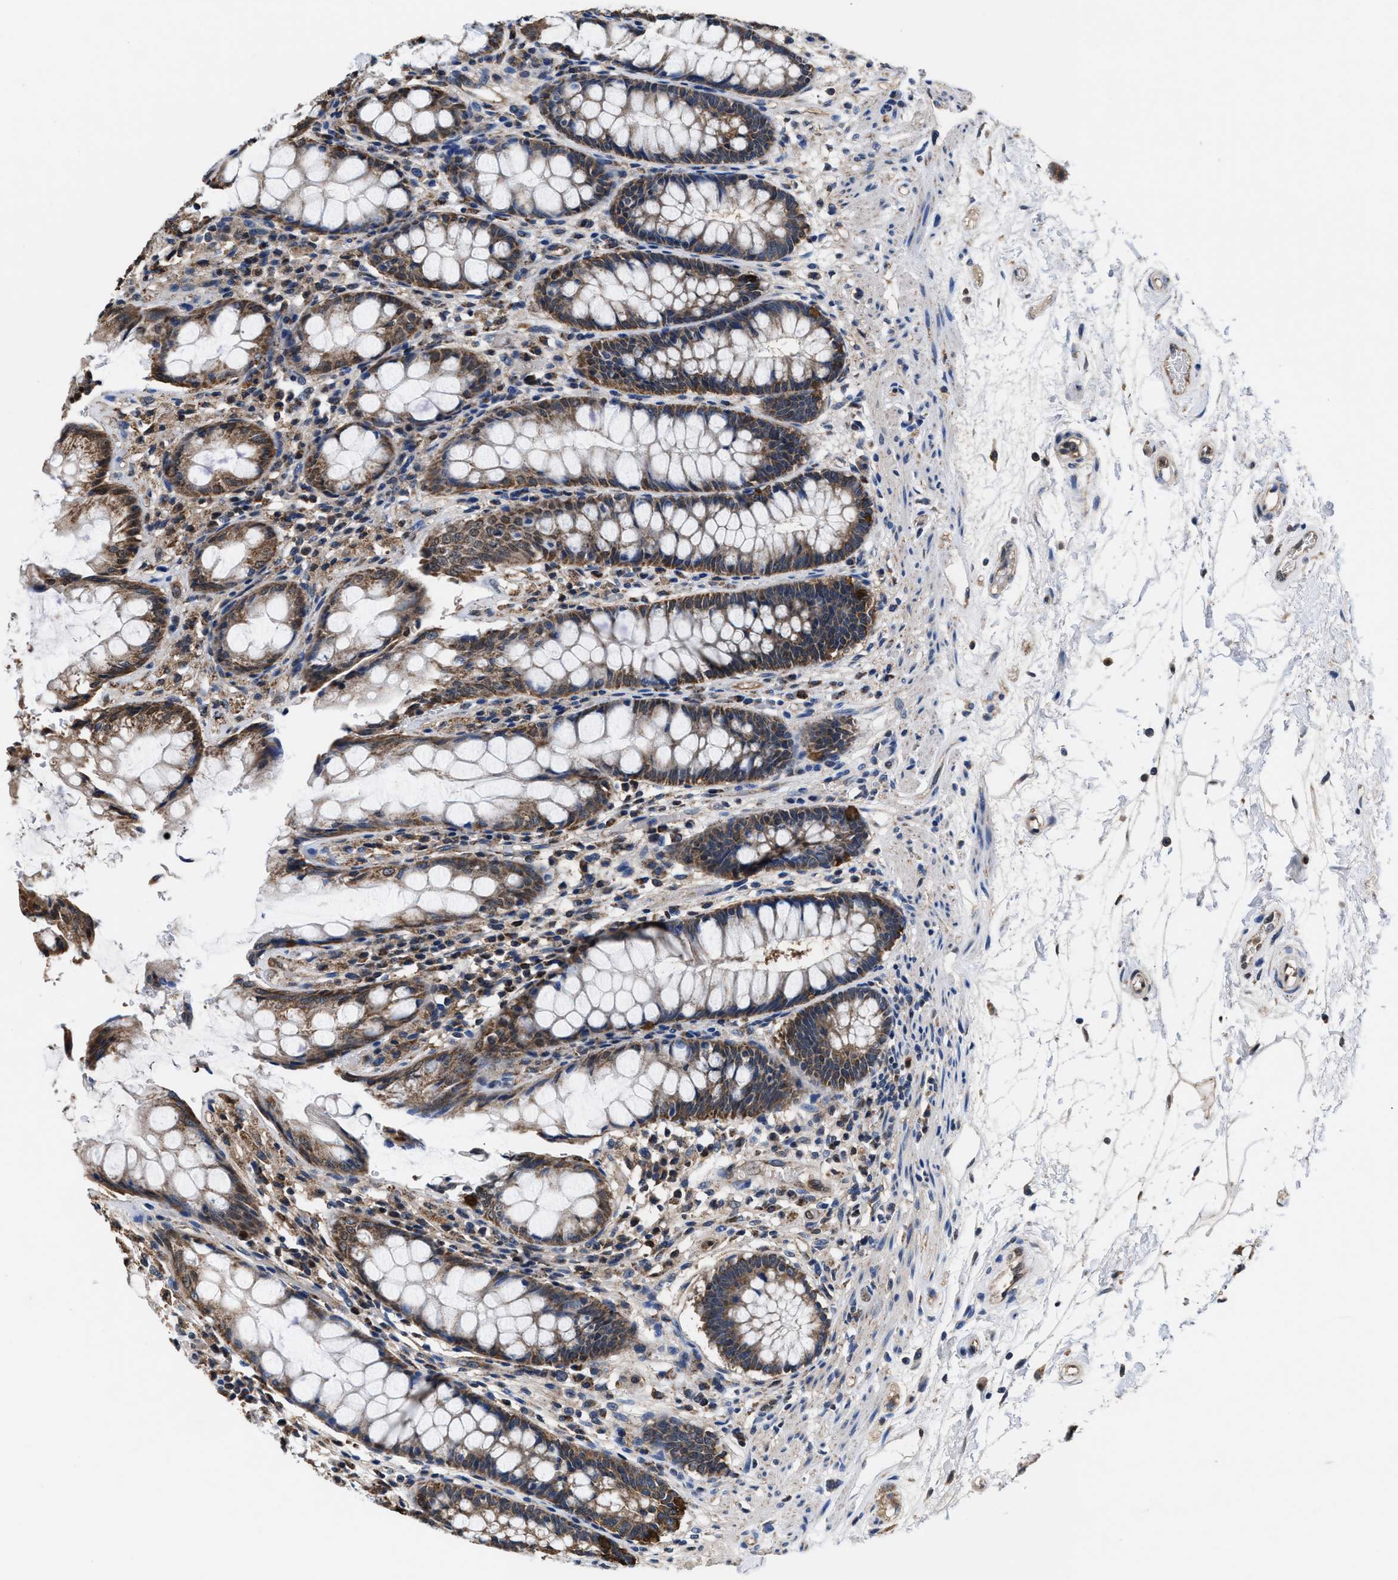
{"staining": {"intensity": "moderate", "quantity": ">75%", "location": "cytoplasmic/membranous"}, "tissue": "rectum", "cell_type": "Glandular cells", "image_type": "normal", "snomed": [{"axis": "morphology", "description": "Normal tissue, NOS"}, {"axis": "topography", "description": "Rectum"}], "caption": "Immunohistochemical staining of normal human rectum displays >75% levels of moderate cytoplasmic/membranous protein expression in approximately >75% of glandular cells.", "gene": "ACLY", "patient": {"sex": "male", "age": 64}}